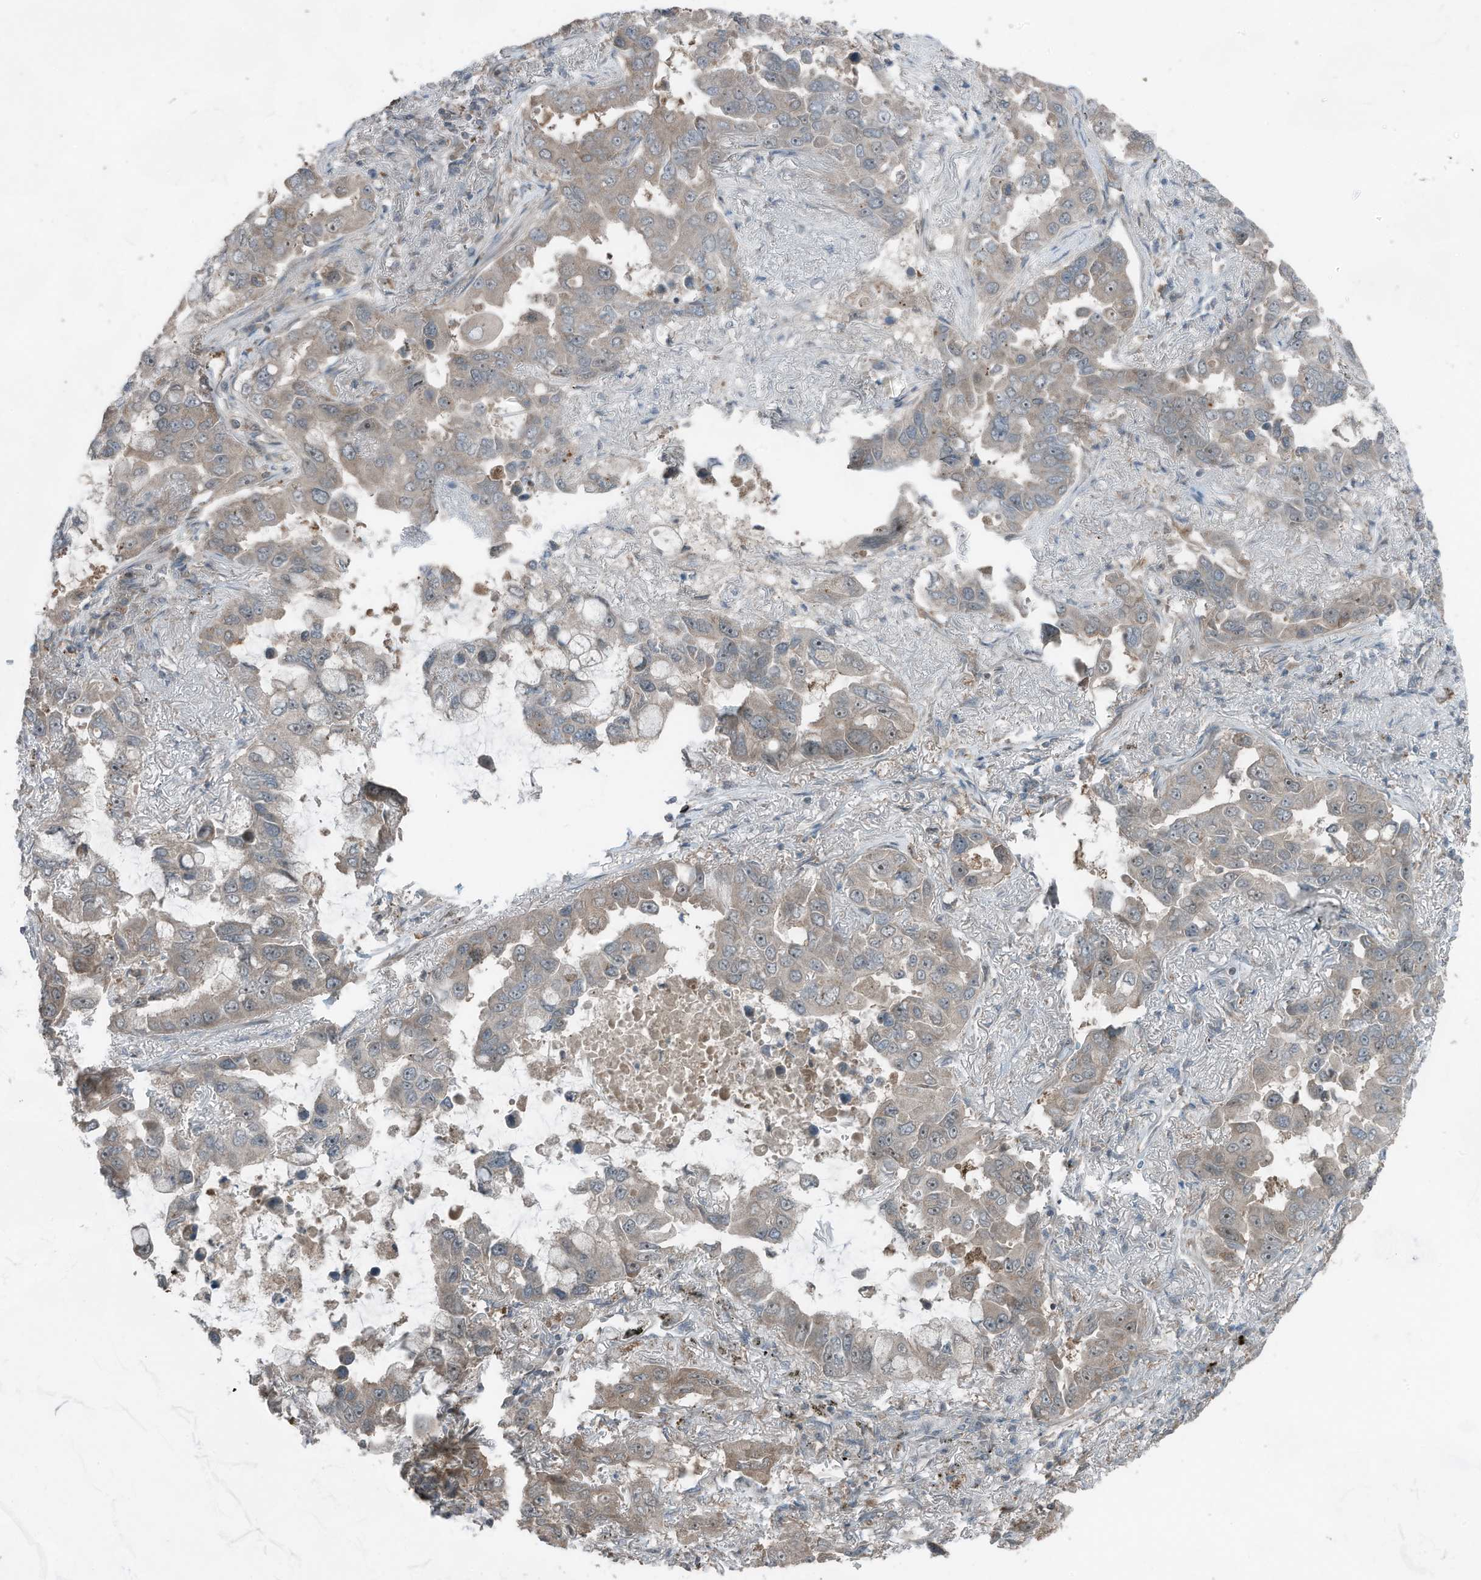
{"staining": {"intensity": "weak", "quantity": "25%-75%", "location": "cytoplasmic/membranous"}, "tissue": "lung cancer", "cell_type": "Tumor cells", "image_type": "cancer", "snomed": [{"axis": "morphology", "description": "Adenocarcinoma, NOS"}, {"axis": "topography", "description": "Lung"}], "caption": "Weak cytoplasmic/membranous staining for a protein is identified in about 25%-75% of tumor cells of lung cancer (adenocarcinoma) using immunohistochemistry.", "gene": "TXNDC9", "patient": {"sex": "male", "age": 64}}